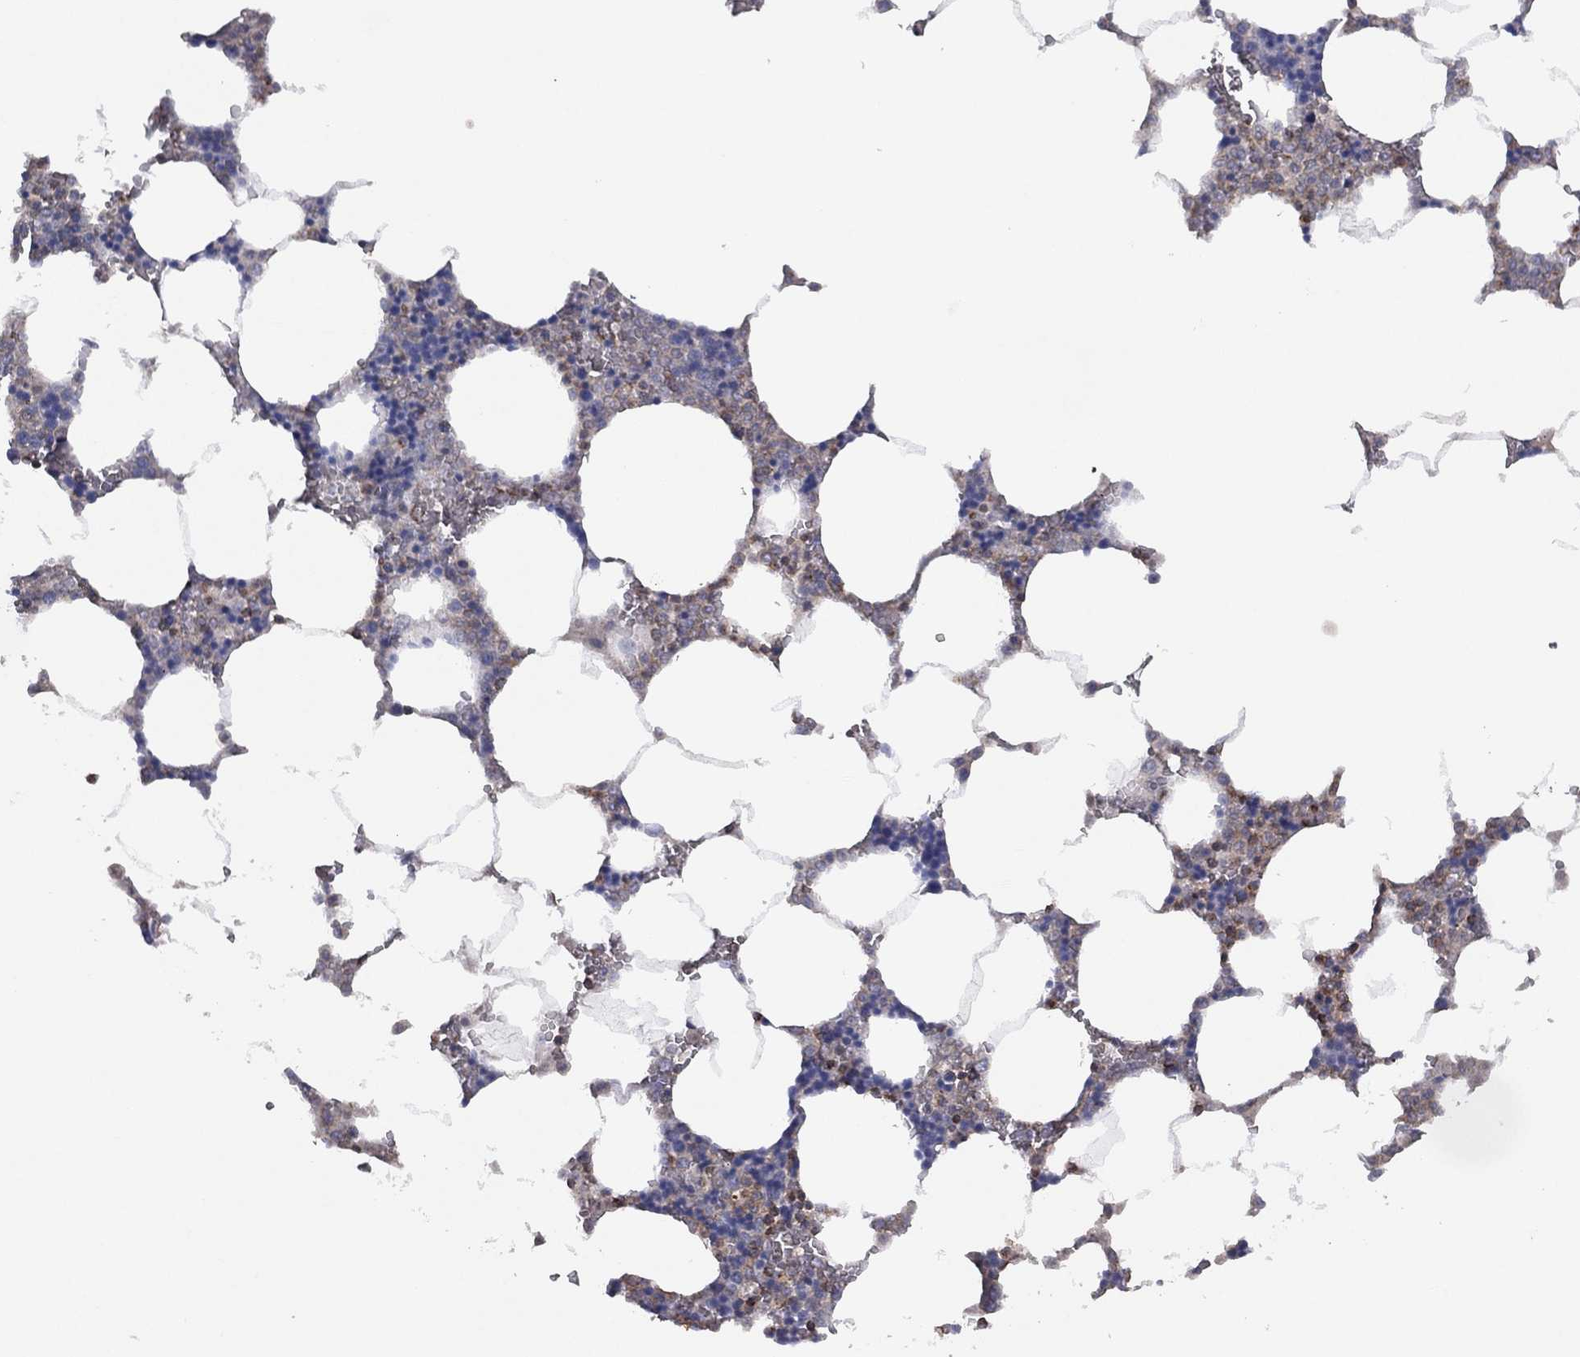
{"staining": {"intensity": "moderate", "quantity": "25%-75%", "location": "cytoplasmic/membranous"}, "tissue": "bone marrow", "cell_type": "Hematopoietic cells", "image_type": "normal", "snomed": [{"axis": "morphology", "description": "Normal tissue, NOS"}, {"axis": "topography", "description": "Bone marrow"}], "caption": "This is a histology image of immunohistochemistry staining of benign bone marrow, which shows moderate staining in the cytoplasmic/membranous of hematopoietic cells.", "gene": "DOCK8", "patient": {"sex": "male", "age": 63}}